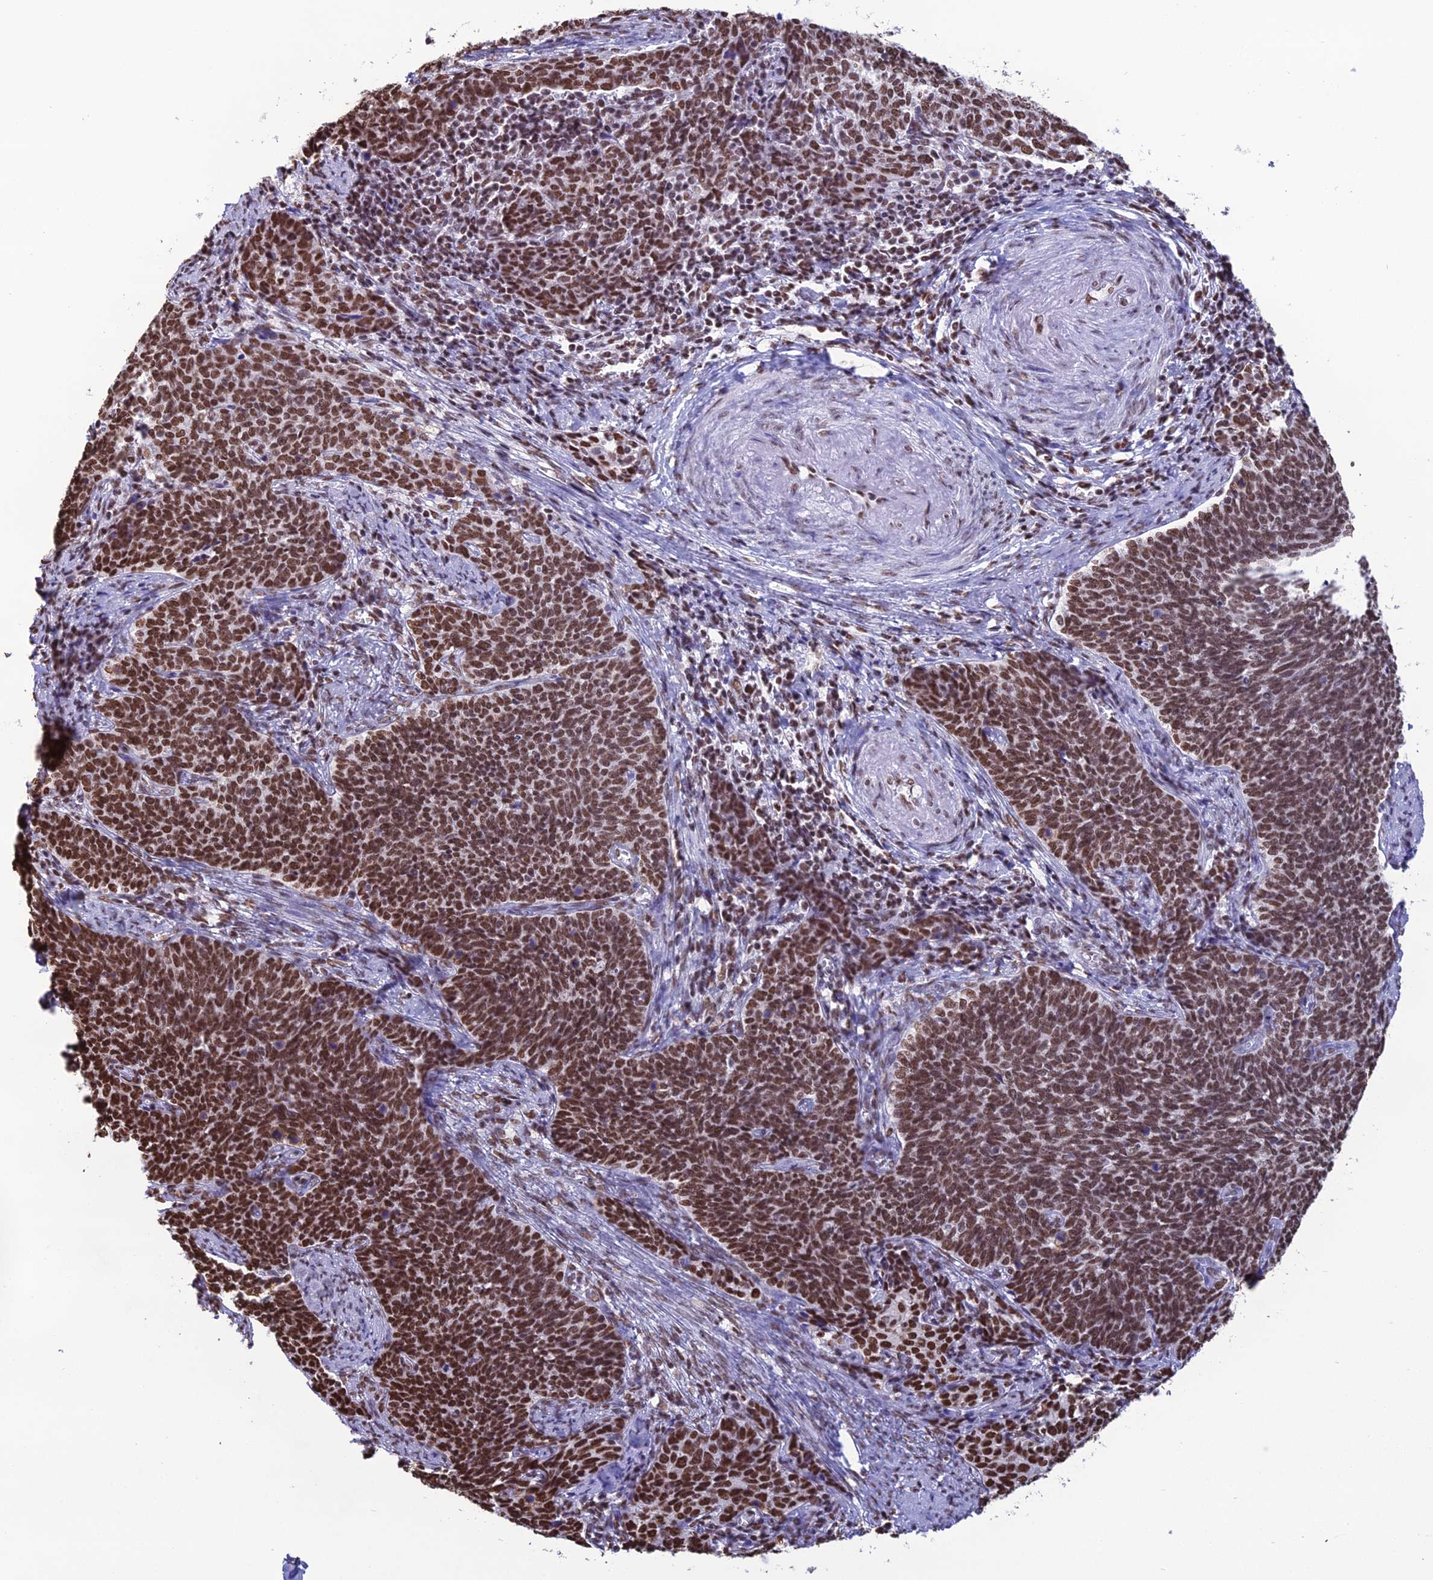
{"staining": {"intensity": "strong", "quantity": ">75%", "location": "nuclear"}, "tissue": "cervical cancer", "cell_type": "Tumor cells", "image_type": "cancer", "snomed": [{"axis": "morphology", "description": "Squamous cell carcinoma, NOS"}, {"axis": "topography", "description": "Cervix"}], "caption": "Tumor cells show high levels of strong nuclear positivity in about >75% of cells in cervical squamous cell carcinoma.", "gene": "PRAMEF12", "patient": {"sex": "female", "age": 39}}